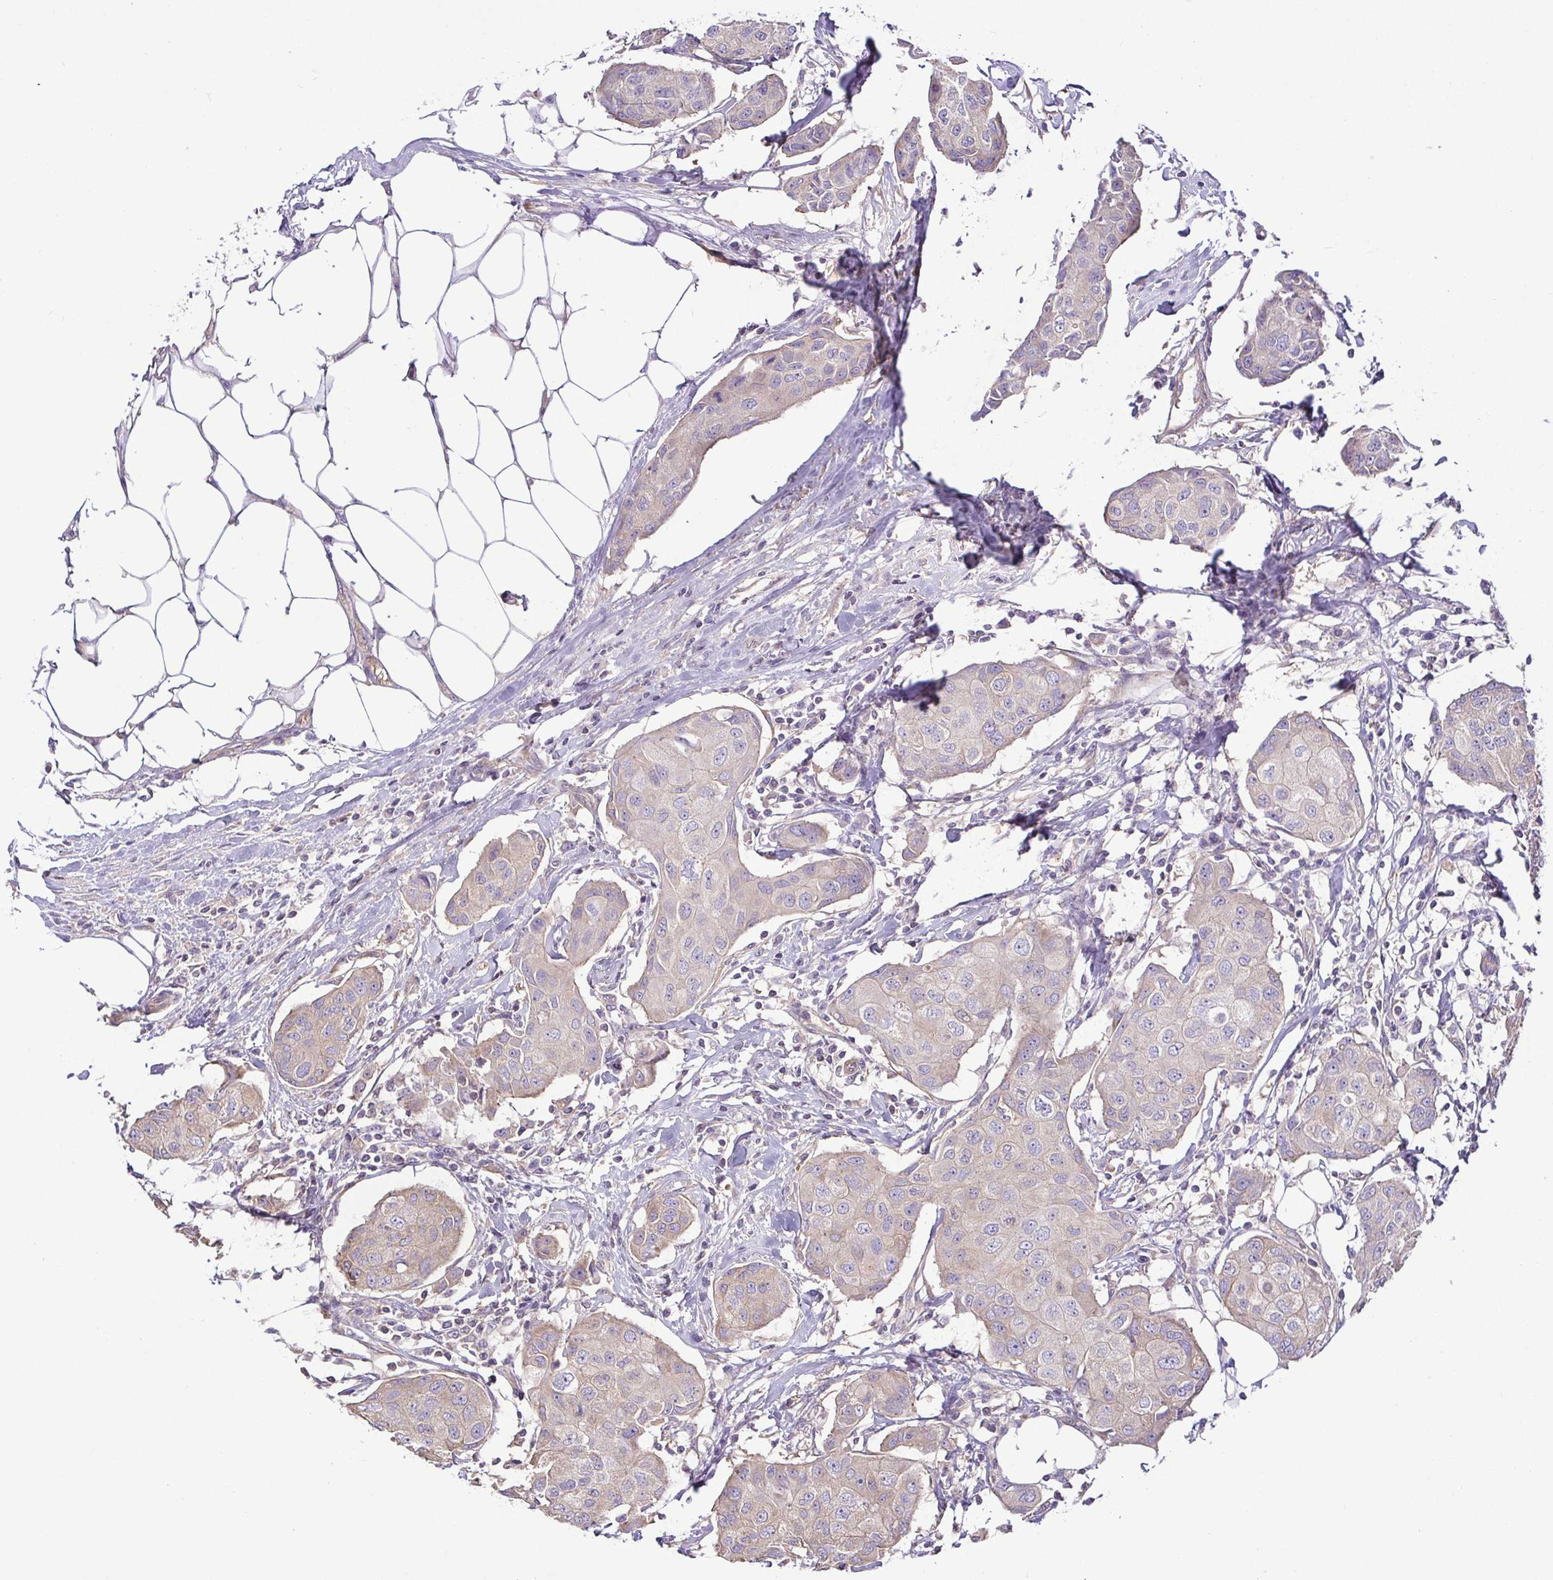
{"staining": {"intensity": "weak", "quantity": "<25%", "location": "cytoplasmic/membranous"}, "tissue": "breast cancer", "cell_type": "Tumor cells", "image_type": "cancer", "snomed": [{"axis": "morphology", "description": "Duct carcinoma"}, {"axis": "topography", "description": "Breast"}, {"axis": "topography", "description": "Lymph node"}], "caption": "The micrograph exhibits no staining of tumor cells in infiltrating ductal carcinoma (breast).", "gene": "MYL10", "patient": {"sex": "female", "age": 80}}